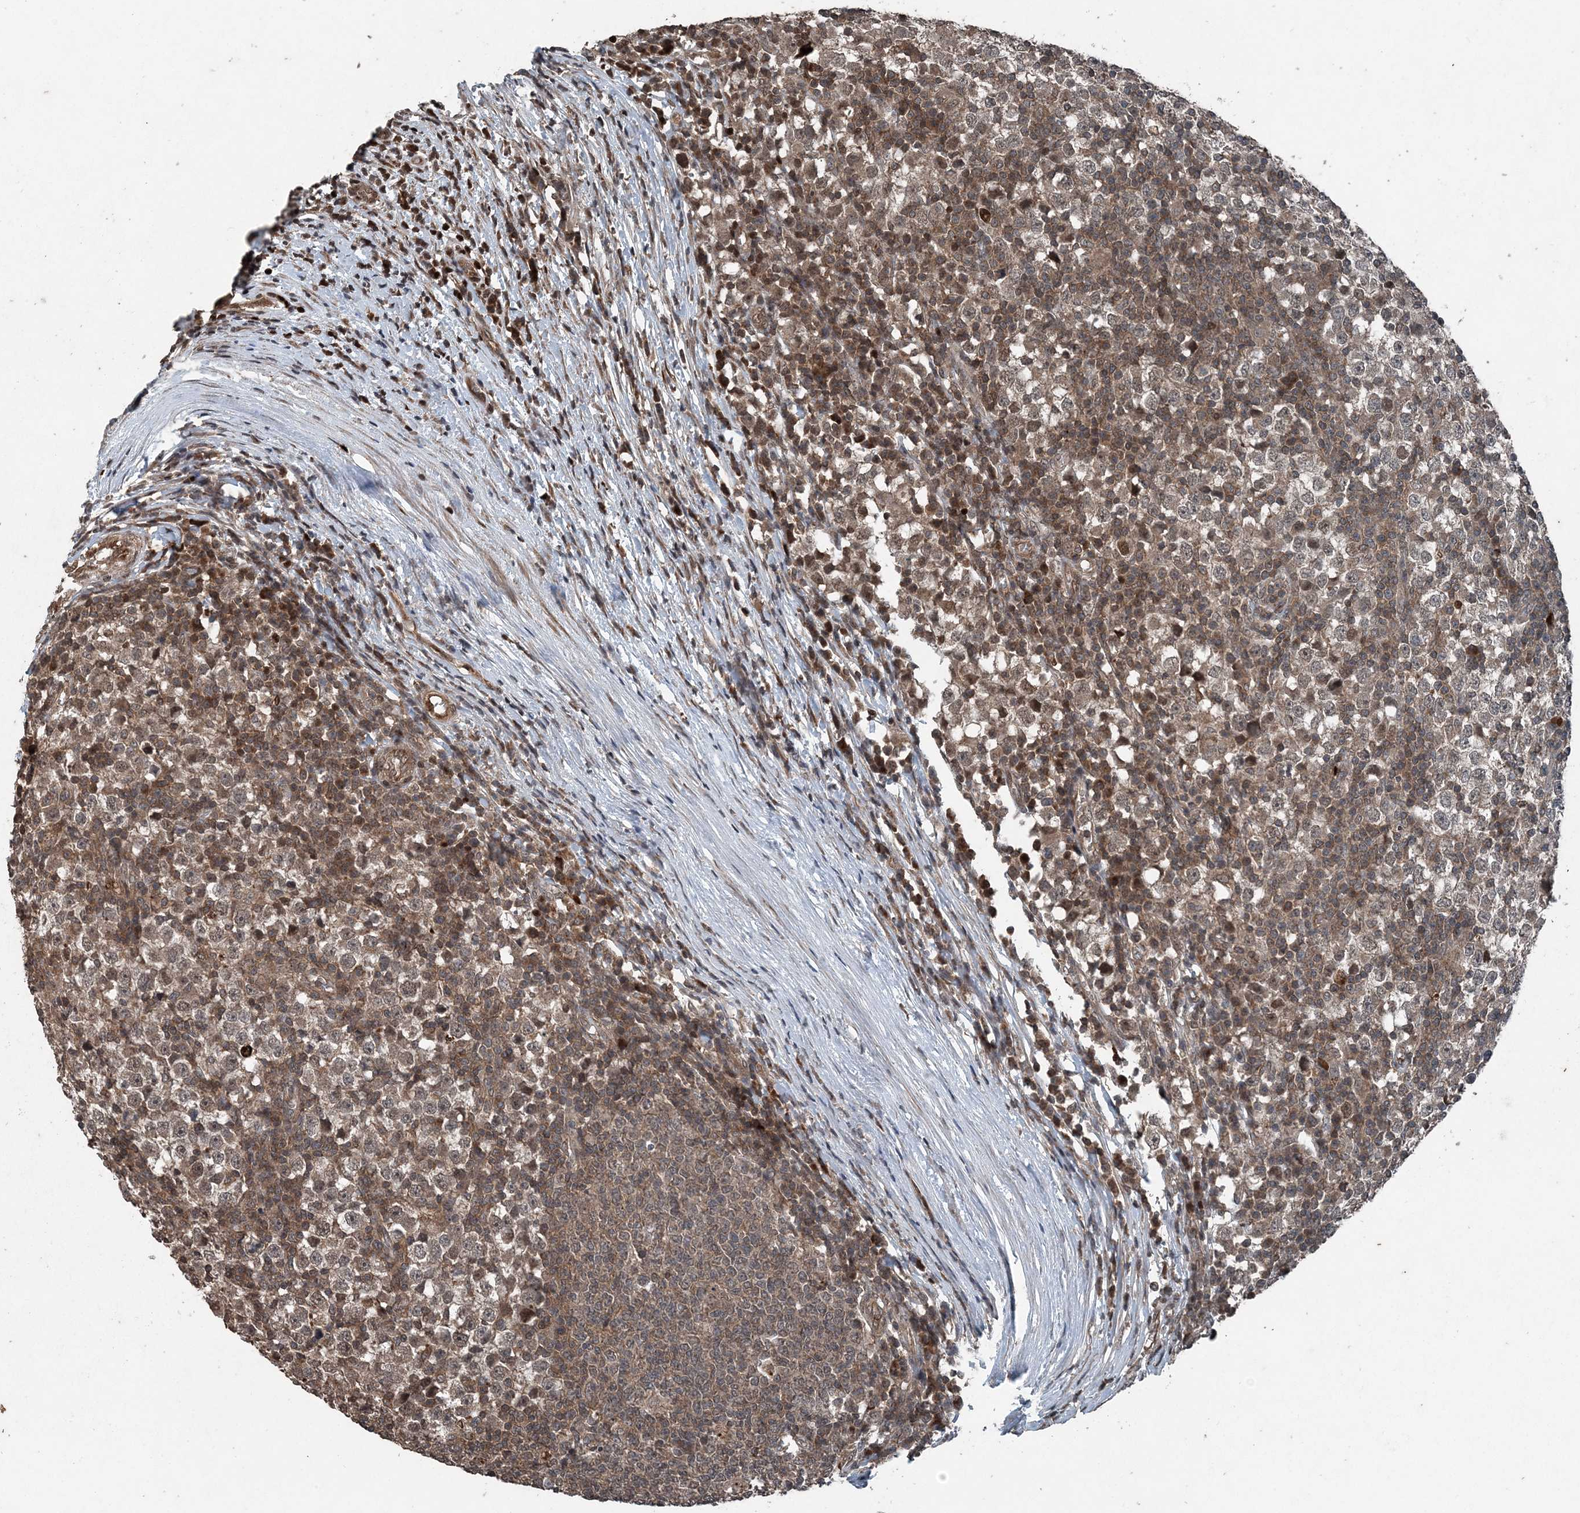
{"staining": {"intensity": "negative", "quantity": "none", "location": "none"}, "tissue": "testis cancer", "cell_type": "Tumor cells", "image_type": "cancer", "snomed": [{"axis": "morphology", "description": "Seminoma, NOS"}, {"axis": "topography", "description": "Testis"}], "caption": "A histopathology image of testis cancer stained for a protein reveals no brown staining in tumor cells.", "gene": "CFL1", "patient": {"sex": "male", "age": 65}}